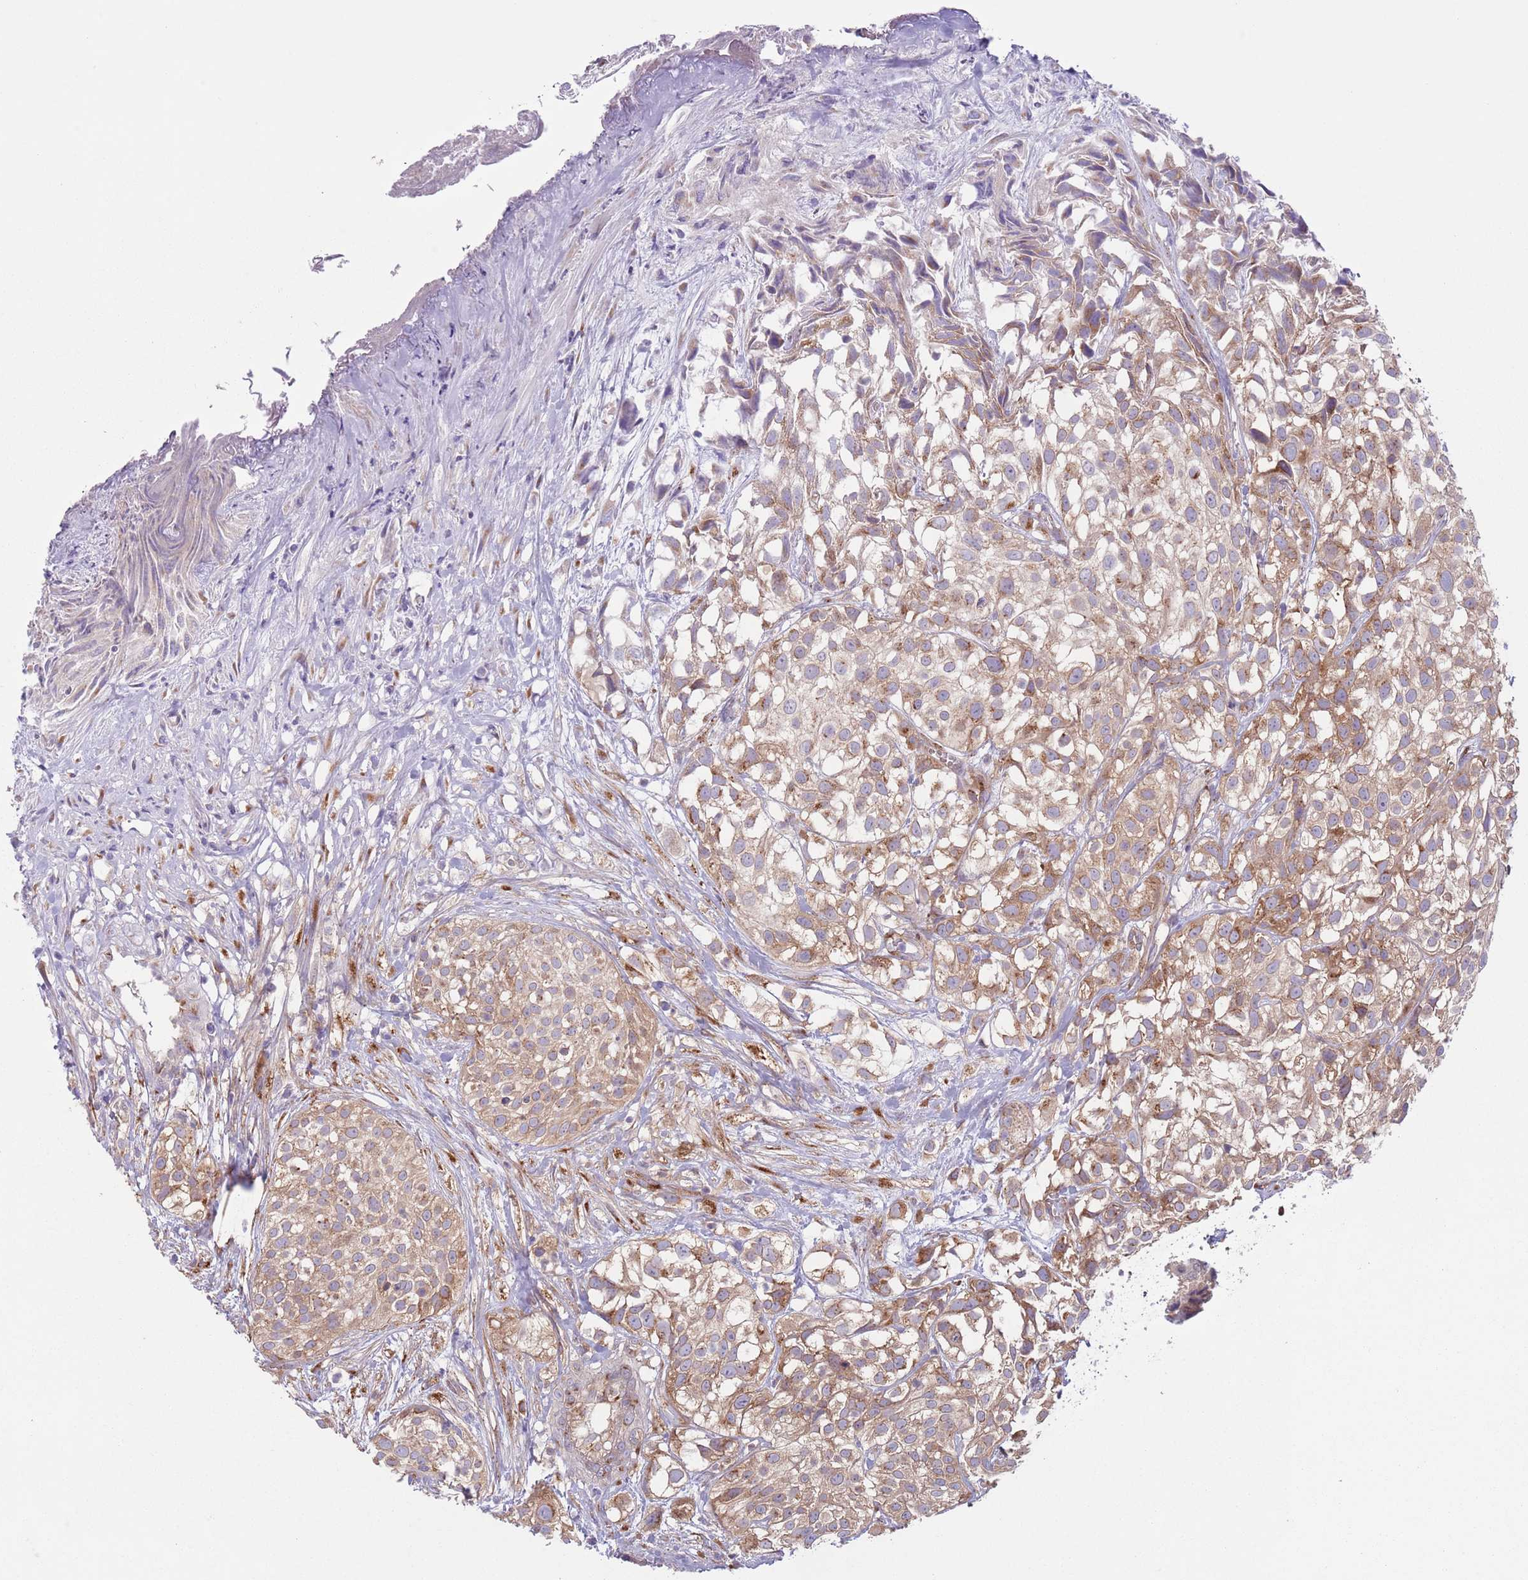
{"staining": {"intensity": "moderate", "quantity": ">75%", "location": "cytoplasmic/membranous"}, "tissue": "urothelial cancer", "cell_type": "Tumor cells", "image_type": "cancer", "snomed": [{"axis": "morphology", "description": "Urothelial carcinoma, High grade"}, {"axis": "topography", "description": "Urinary bladder"}], "caption": "There is medium levels of moderate cytoplasmic/membranous positivity in tumor cells of urothelial cancer, as demonstrated by immunohistochemical staining (brown color).", "gene": "COPE", "patient": {"sex": "male", "age": 56}}